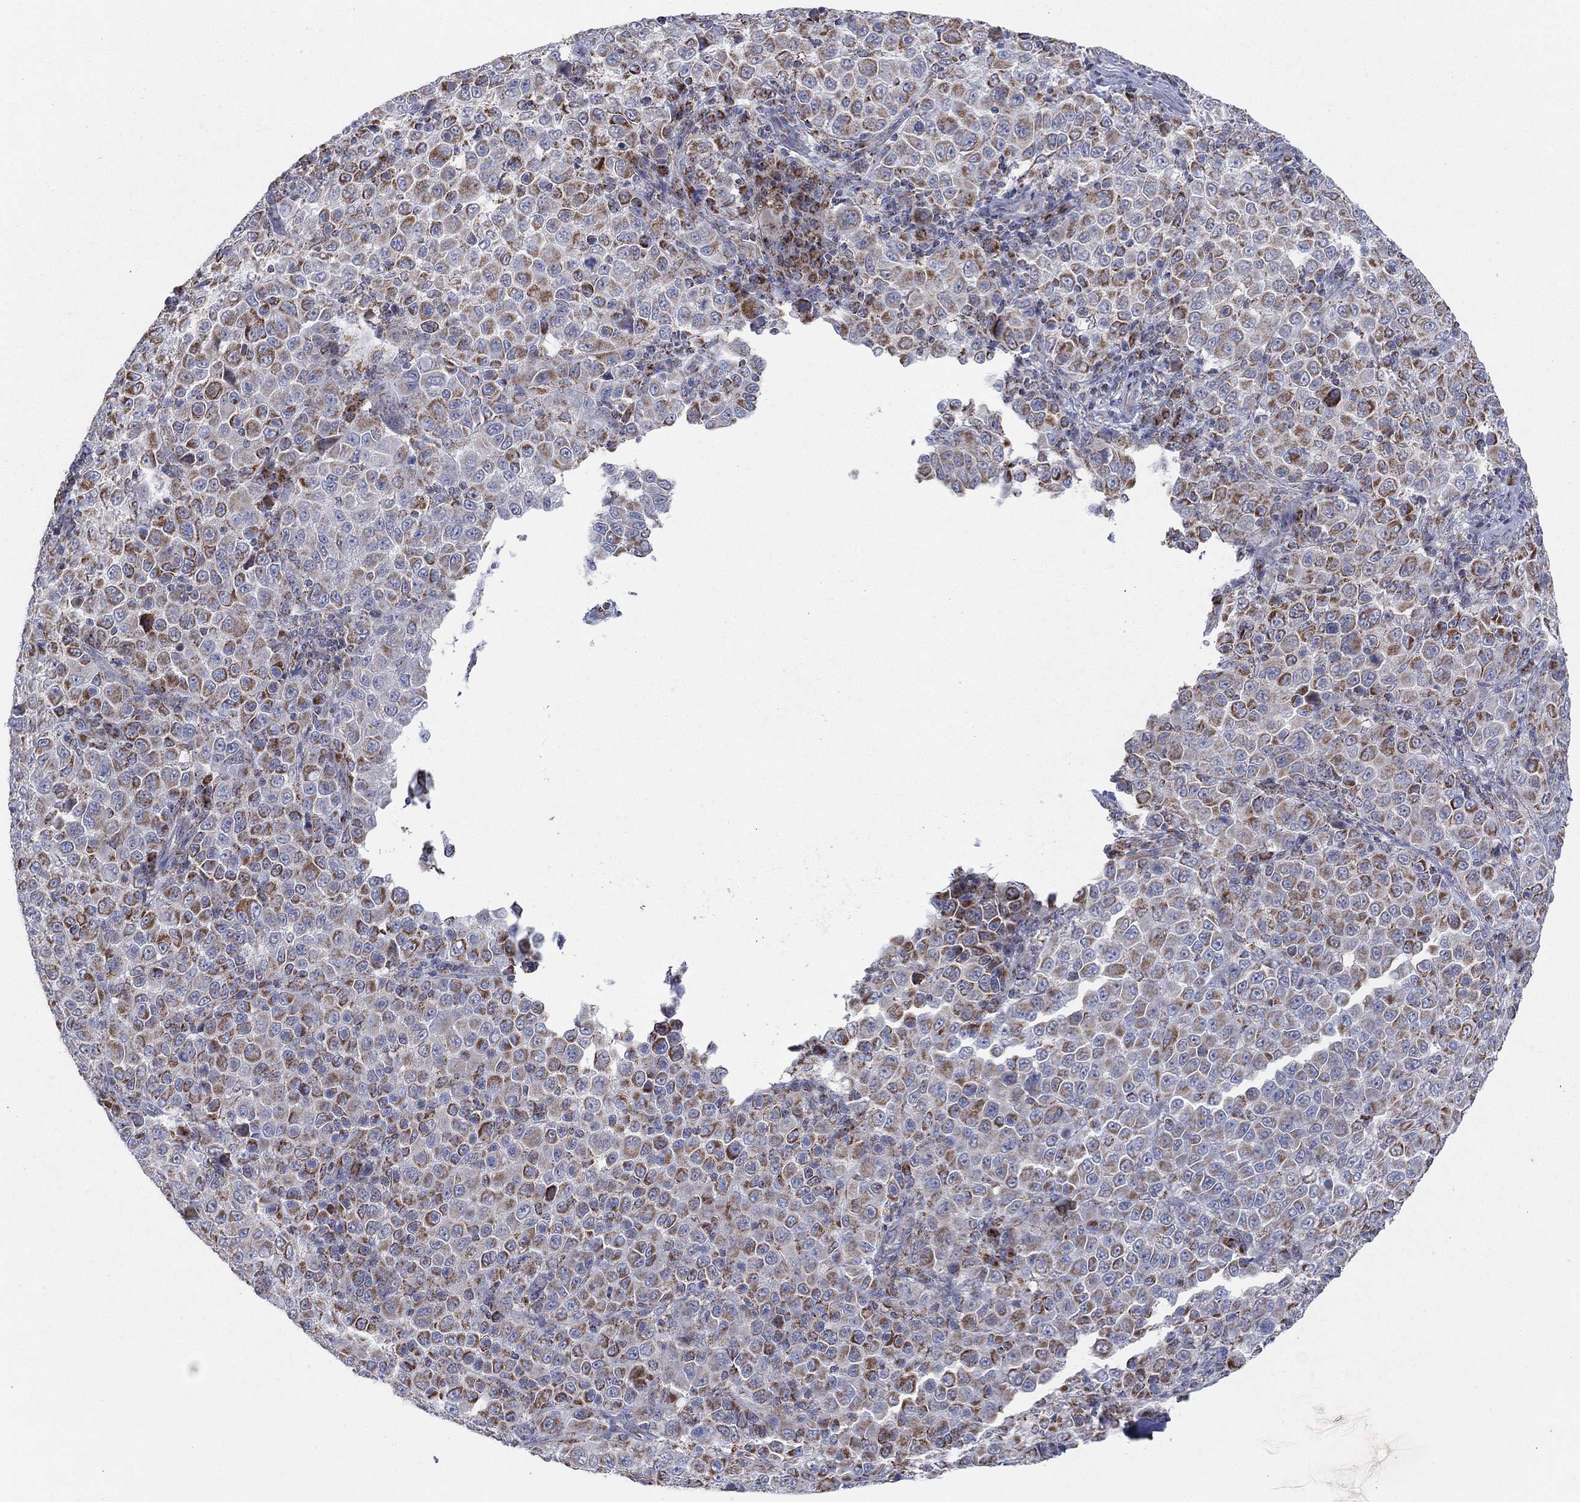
{"staining": {"intensity": "moderate", "quantity": "<25%", "location": "cytoplasmic/membranous"}, "tissue": "melanoma", "cell_type": "Tumor cells", "image_type": "cancer", "snomed": [{"axis": "morphology", "description": "Malignant melanoma, NOS"}, {"axis": "topography", "description": "Skin"}], "caption": "Immunohistochemical staining of human melanoma demonstrates moderate cytoplasmic/membranous protein expression in approximately <25% of tumor cells. (Brightfield microscopy of DAB IHC at high magnification).", "gene": "C9orf85", "patient": {"sex": "female", "age": 57}}